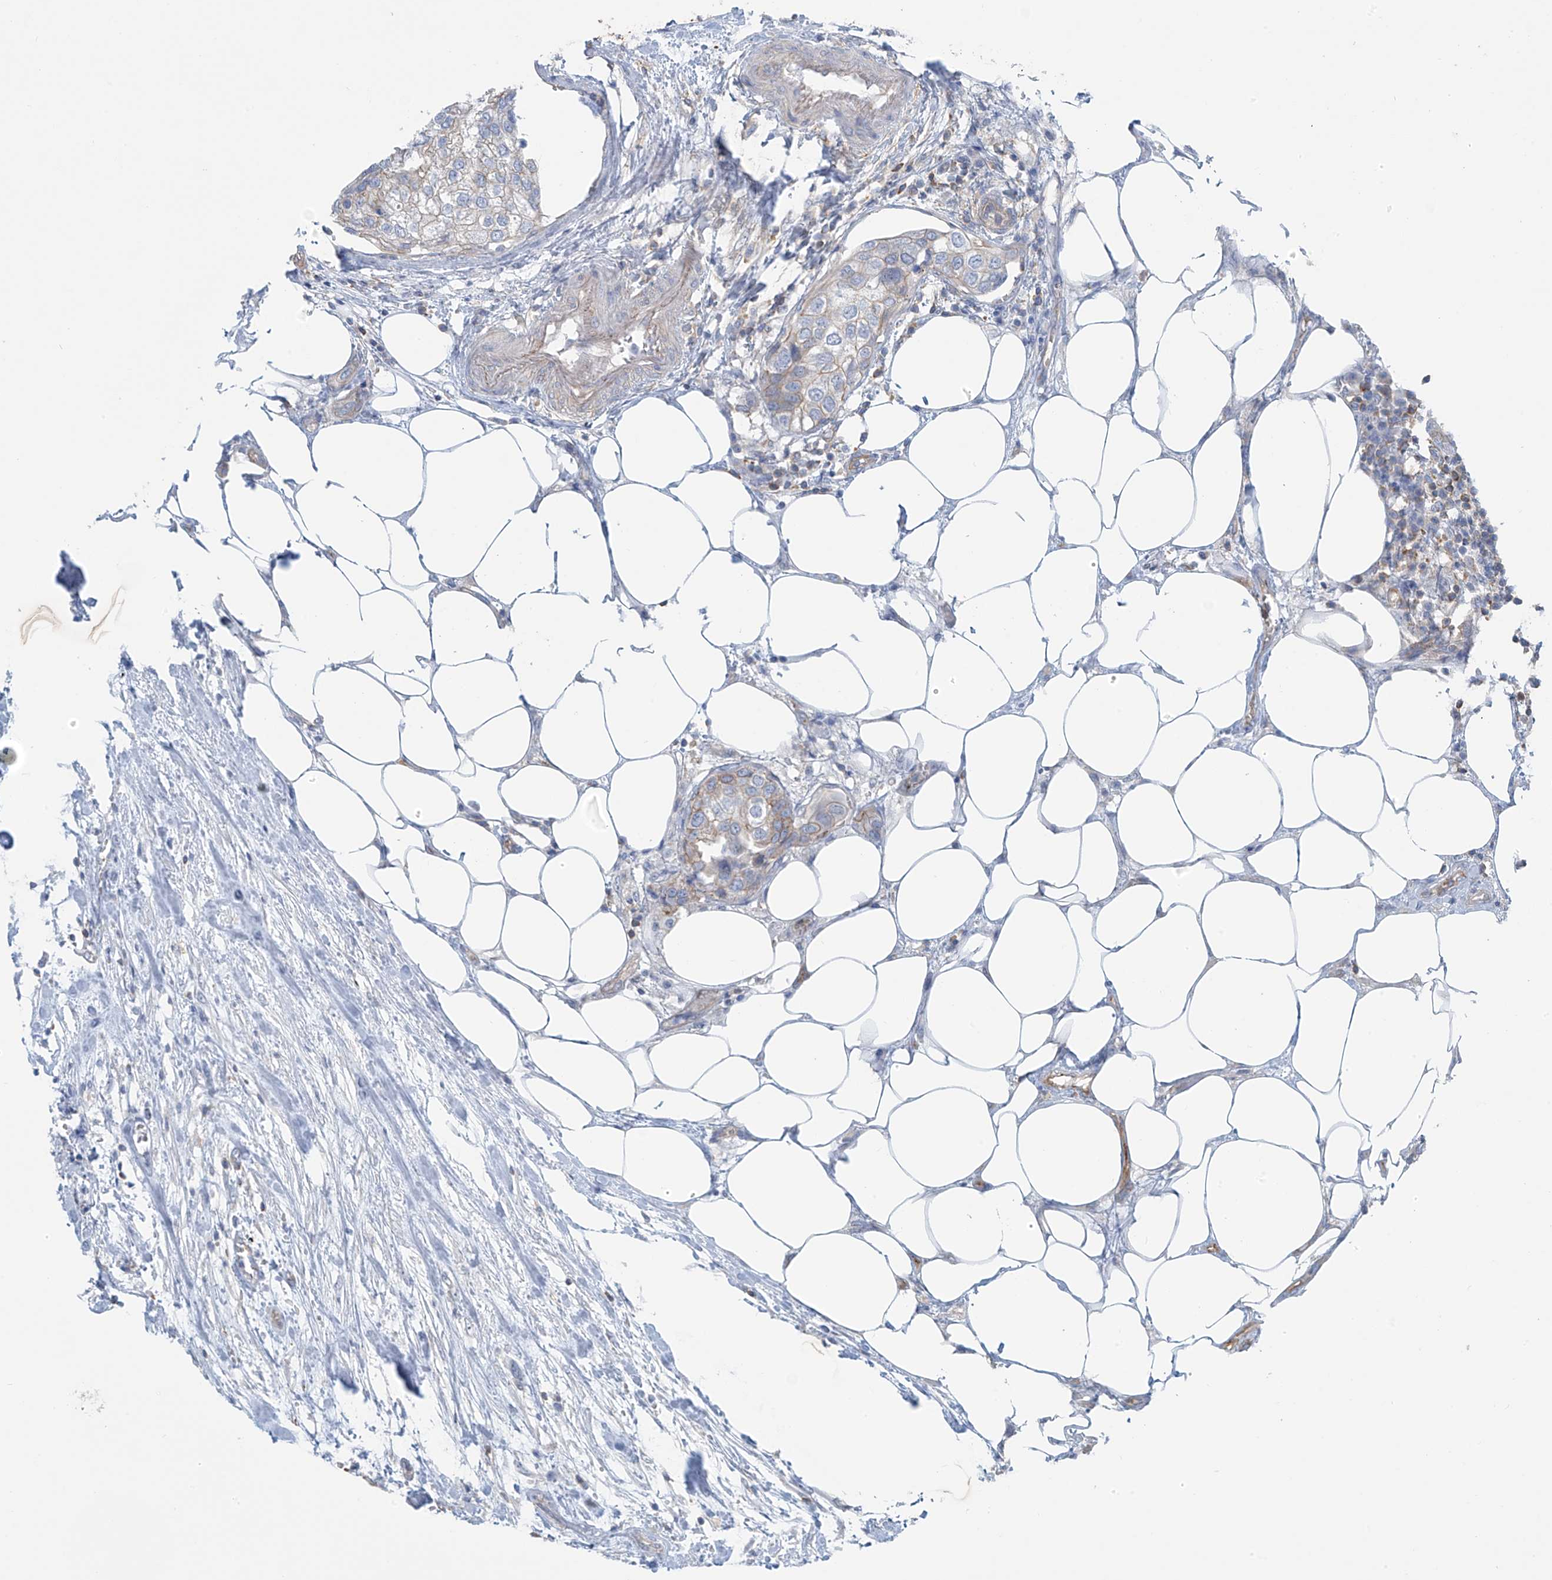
{"staining": {"intensity": "negative", "quantity": "none", "location": "none"}, "tissue": "urothelial cancer", "cell_type": "Tumor cells", "image_type": "cancer", "snomed": [{"axis": "morphology", "description": "Urothelial carcinoma, High grade"}, {"axis": "topography", "description": "Urinary bladder"}], "caption": "This micrograph is of urothelial cancer stained with immunohistochemistry to label a protein in brown with the nuclei are counter-stained blue. There is no positivity in tumor cells. The staining was performed using DAB (3,3'-diaminobenzidine) to visualize the protein expression in brown, while the nuclei were stained in blue with hematoxylin (Magnification: 20x).", "gene": "ZNF846", "patient": {"sex": "male", "age": 64}}